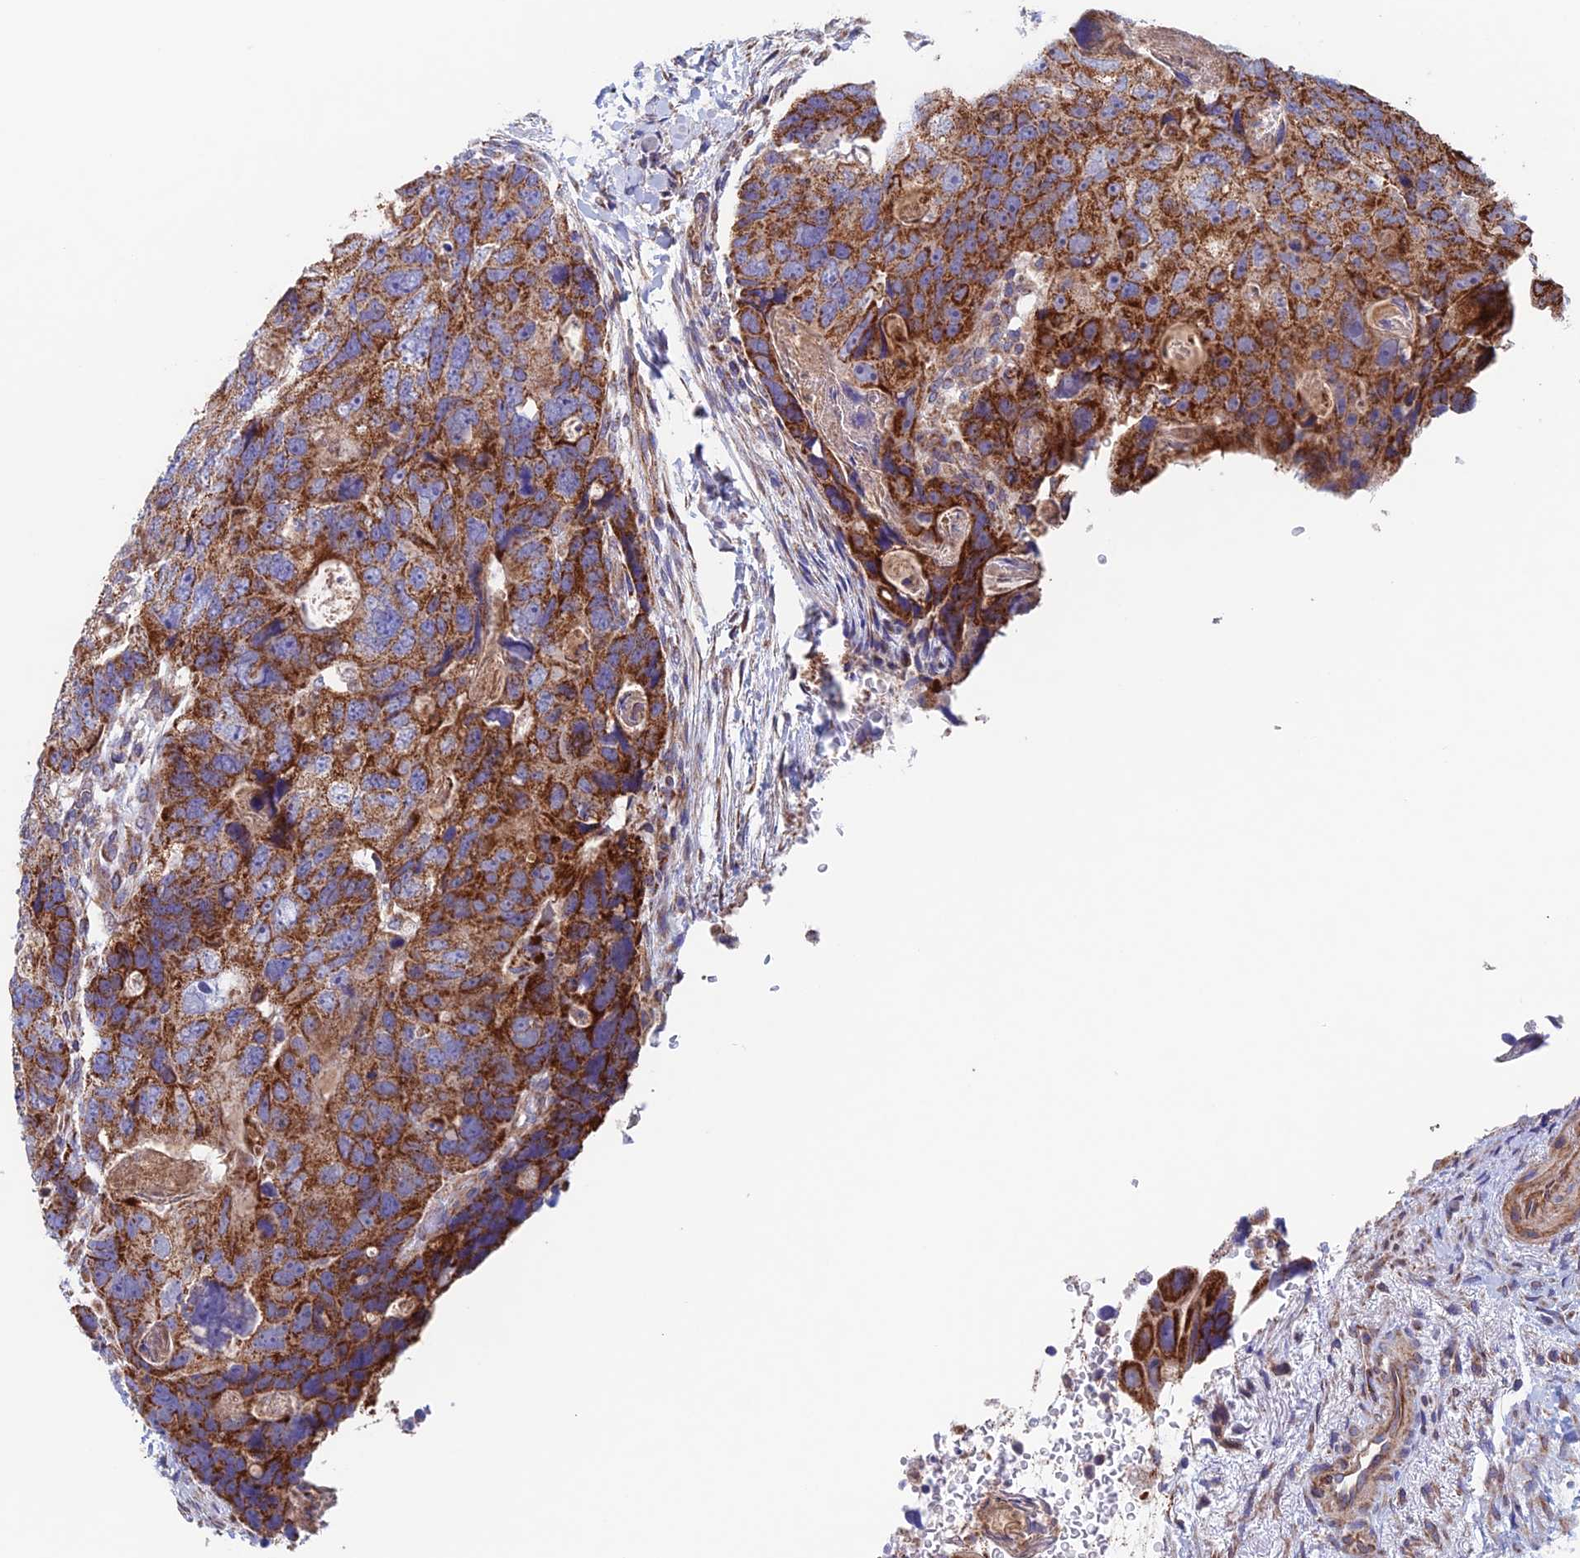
{"staining": {"intensity": "strong", "quantity": ">75%", "location": "cytoplasmic/membranous"}, "tissue": "colorectal cancer", "cell_type": "Tumor cells", "image_type": "cancer", "snomed": [{"axis": "morphology", "description": "Adenocarcinoma, NOS"}, {"axis": "topography", "description": "Rectum"}], "caption": "Protein staining demonstrates strong cytoplasmic/membranous positivity in approximately >75% of tumor cells in colorectal cancer.", "gene": "MRPL1", "patient": {"sex": "male", "age": 59}}